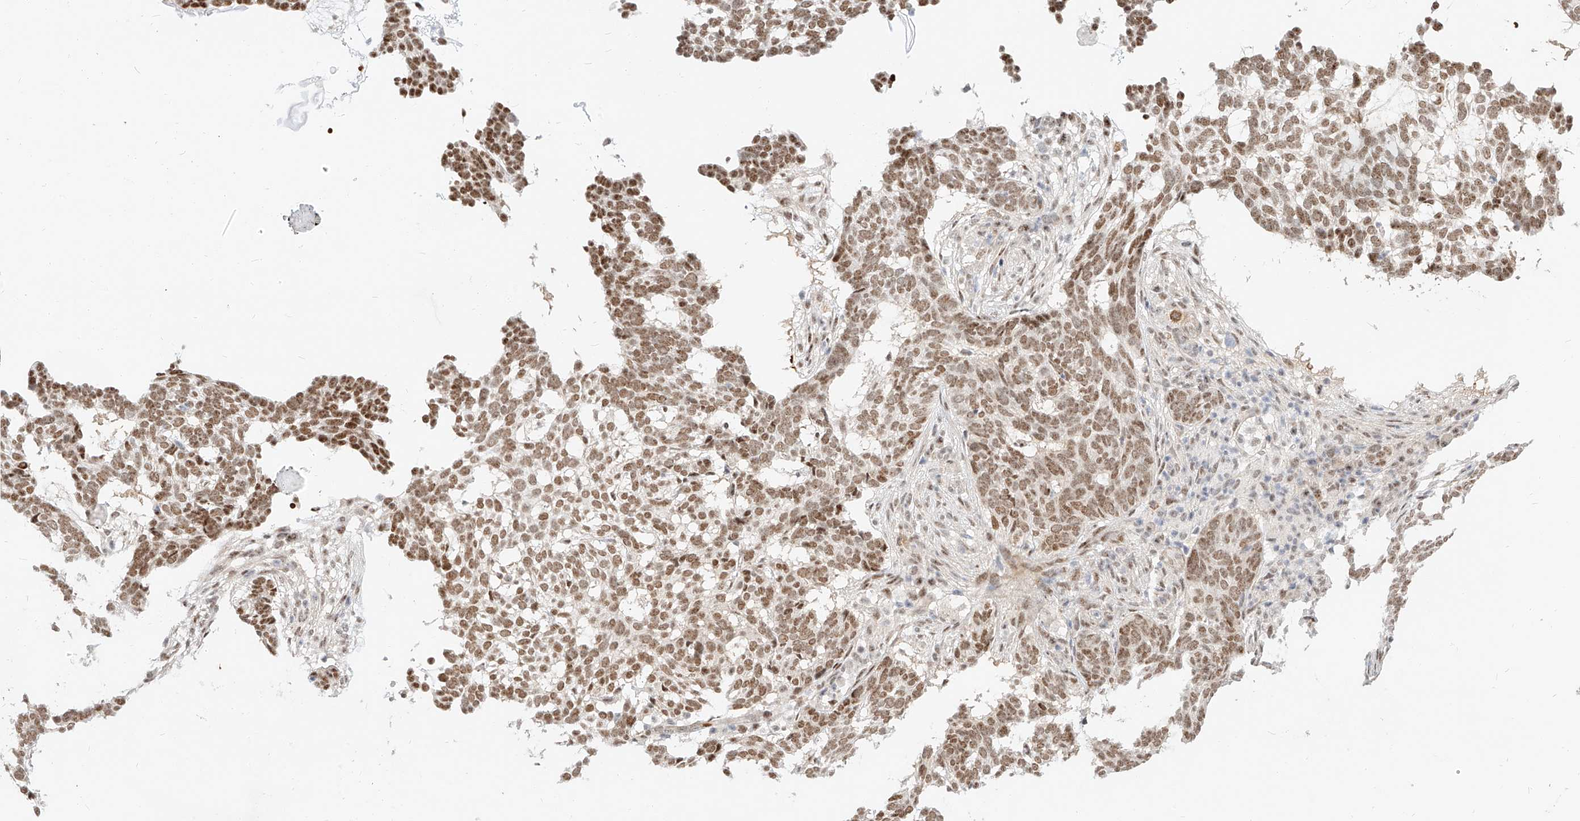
{"staining": {"intensity": "moderate", "quantity": ">75%", "location": "nuclear"}, "tissue": "skin cancer", "cell_type": "Tumor cells", "image_type": "cancer", "snomed": [{"axis": "morphology", "description": "Basal cell carcinoma"}, {"axis": "topography", "description": "Skin"}], "caption": "Skin basal cell carcinoma stained with a brown dye exhibits moderate nuclear positive expression in about >75% of tumor cells.", "gene": "CBX8", "patient": {"sex": "male", "age": 85}}